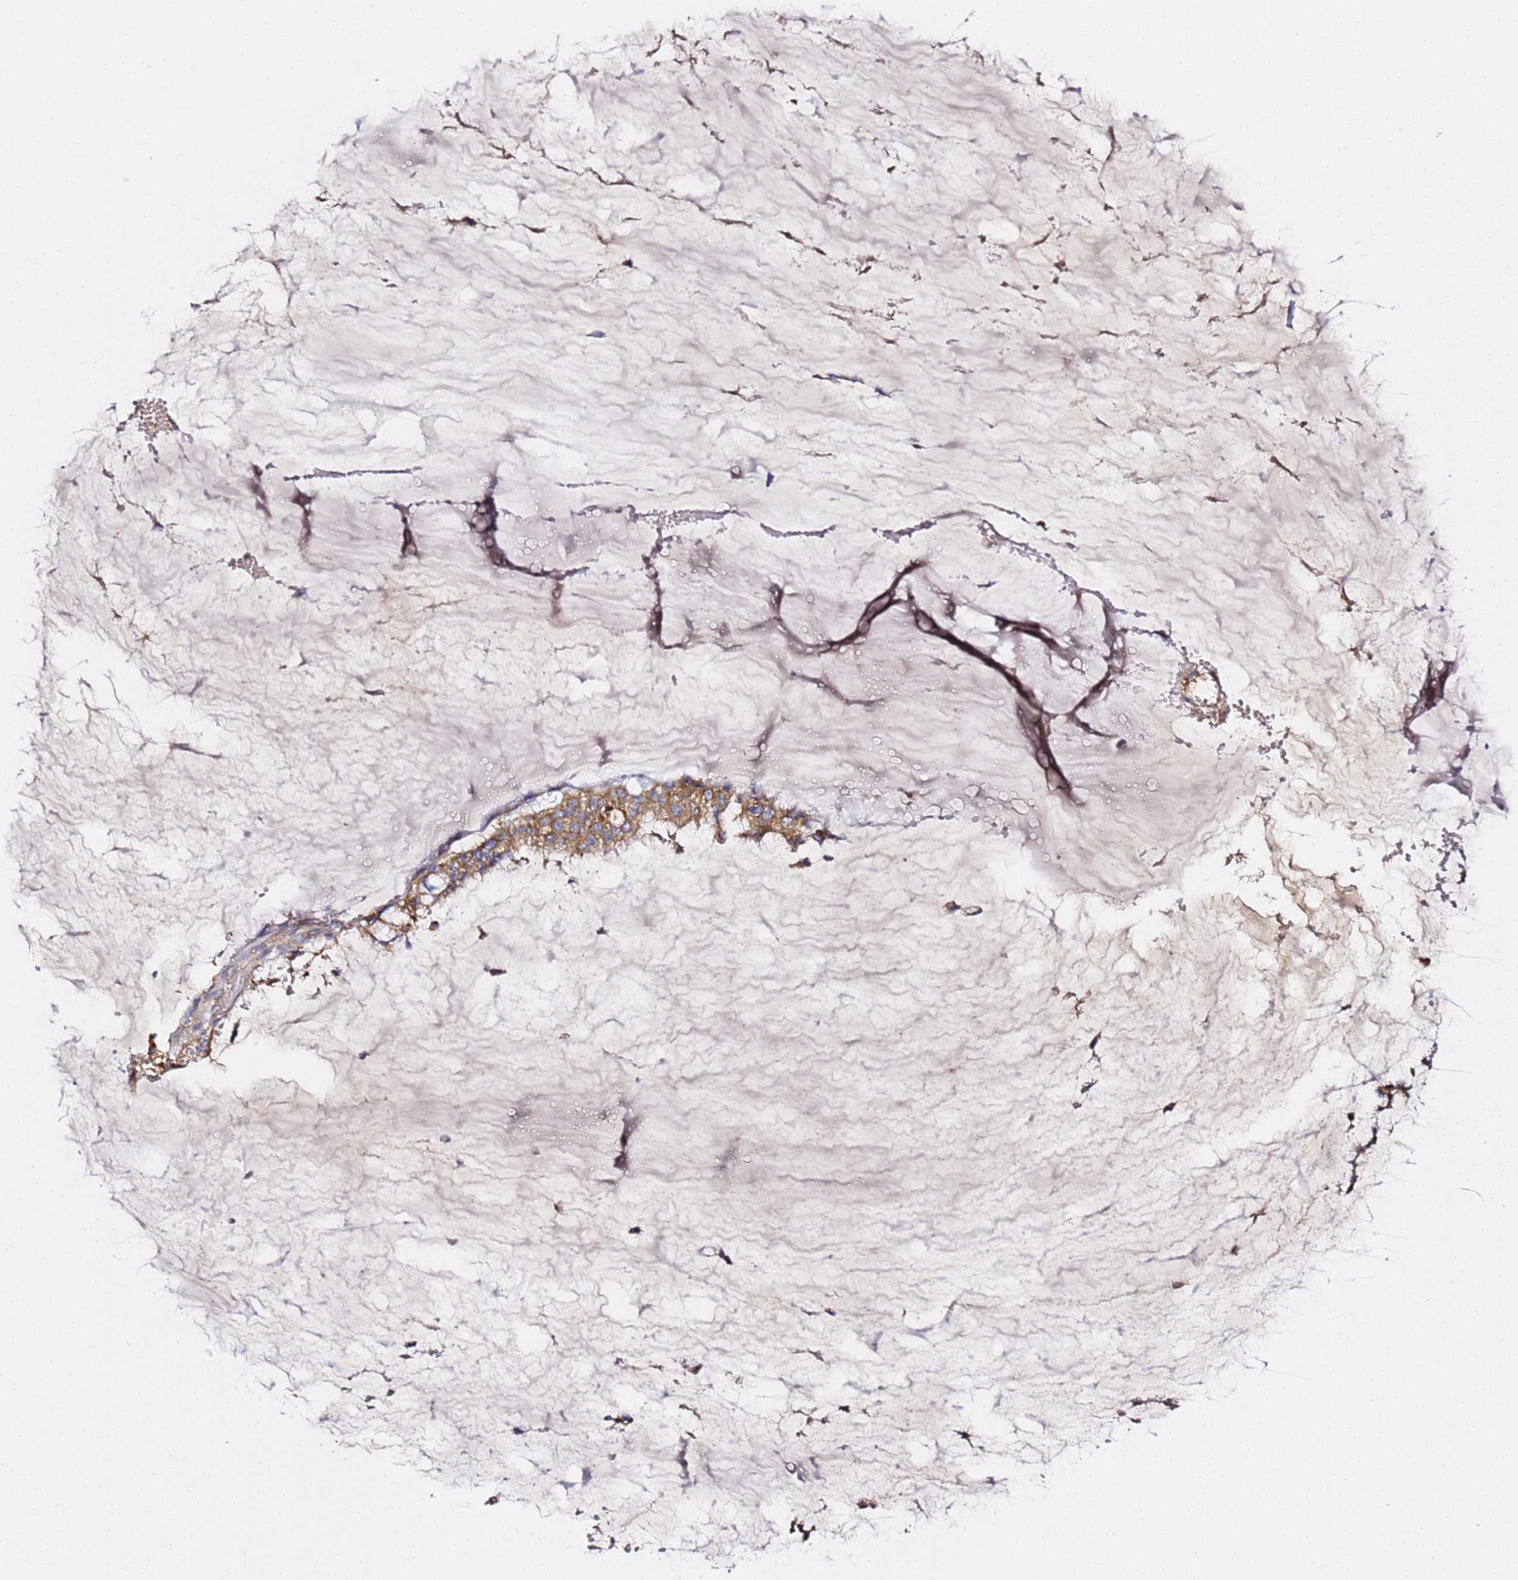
{"staining": {"intensity": "moderate", "quantity": ">75%", "location": "cytoplasmic/membranous"}, "tissue": "ovarian cancer", "cell_type": "Tumor cells", "image_type": "cancer", "snomed": [{"axis": "morphology", "description": "Cystadenocarcinoma, mucinous, NOS"}, {"axis": "topography", "description": "Ovary"}], "caption": "IHC (DAB) staining of ovarian mucinous cystadenocarcinoma exhibits moderate cytoplasmic/membranous protein expression in about >75% of tumor cells. The protein is stained brown, and the nuclei are stained in blue (DAB (3,3'-diaminobenzidine) IHC with brightfield microscopy, high magnification).", "gene": "C19orf12", "patient": {"sex": "female", "age": 39}}